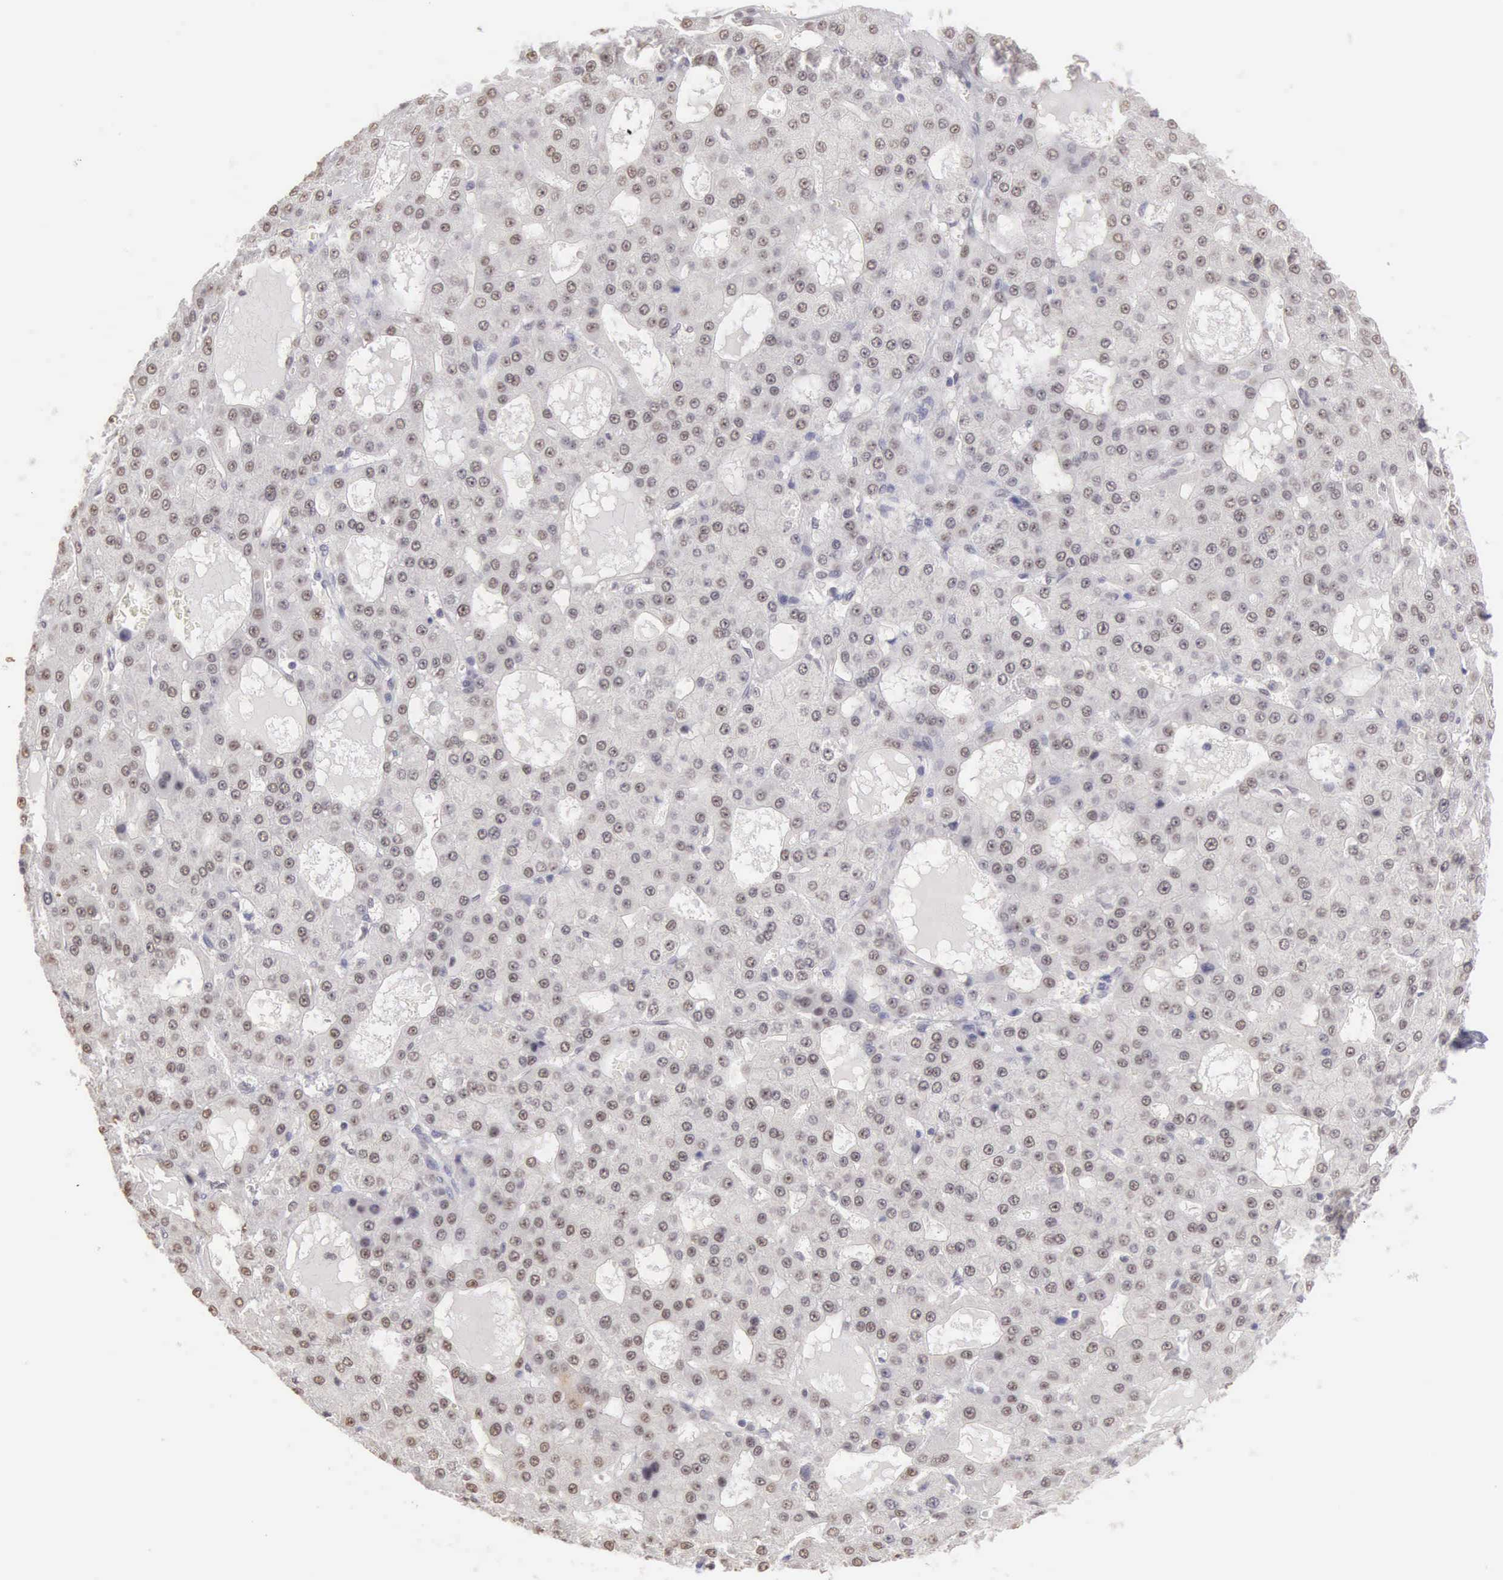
{"staining": {"intensity": "negative", "quantity": "none", "location": "none"}, "tissue": "liver cancer", "cell_type": "Tumor cells", "image_type": "cancer", "snomed": [{"axis": "morphology", "description": "Carcinoma, Hepatocellular, NOS"}, {"axis": "topography", "description": "Liver"}], "caption": "The immunohistochemistry (IHC) image has no significant staining in tumor cells of liver cancer tissue.", "gene": "UBA1", "patient": {"sex": "male", "age": 47}}